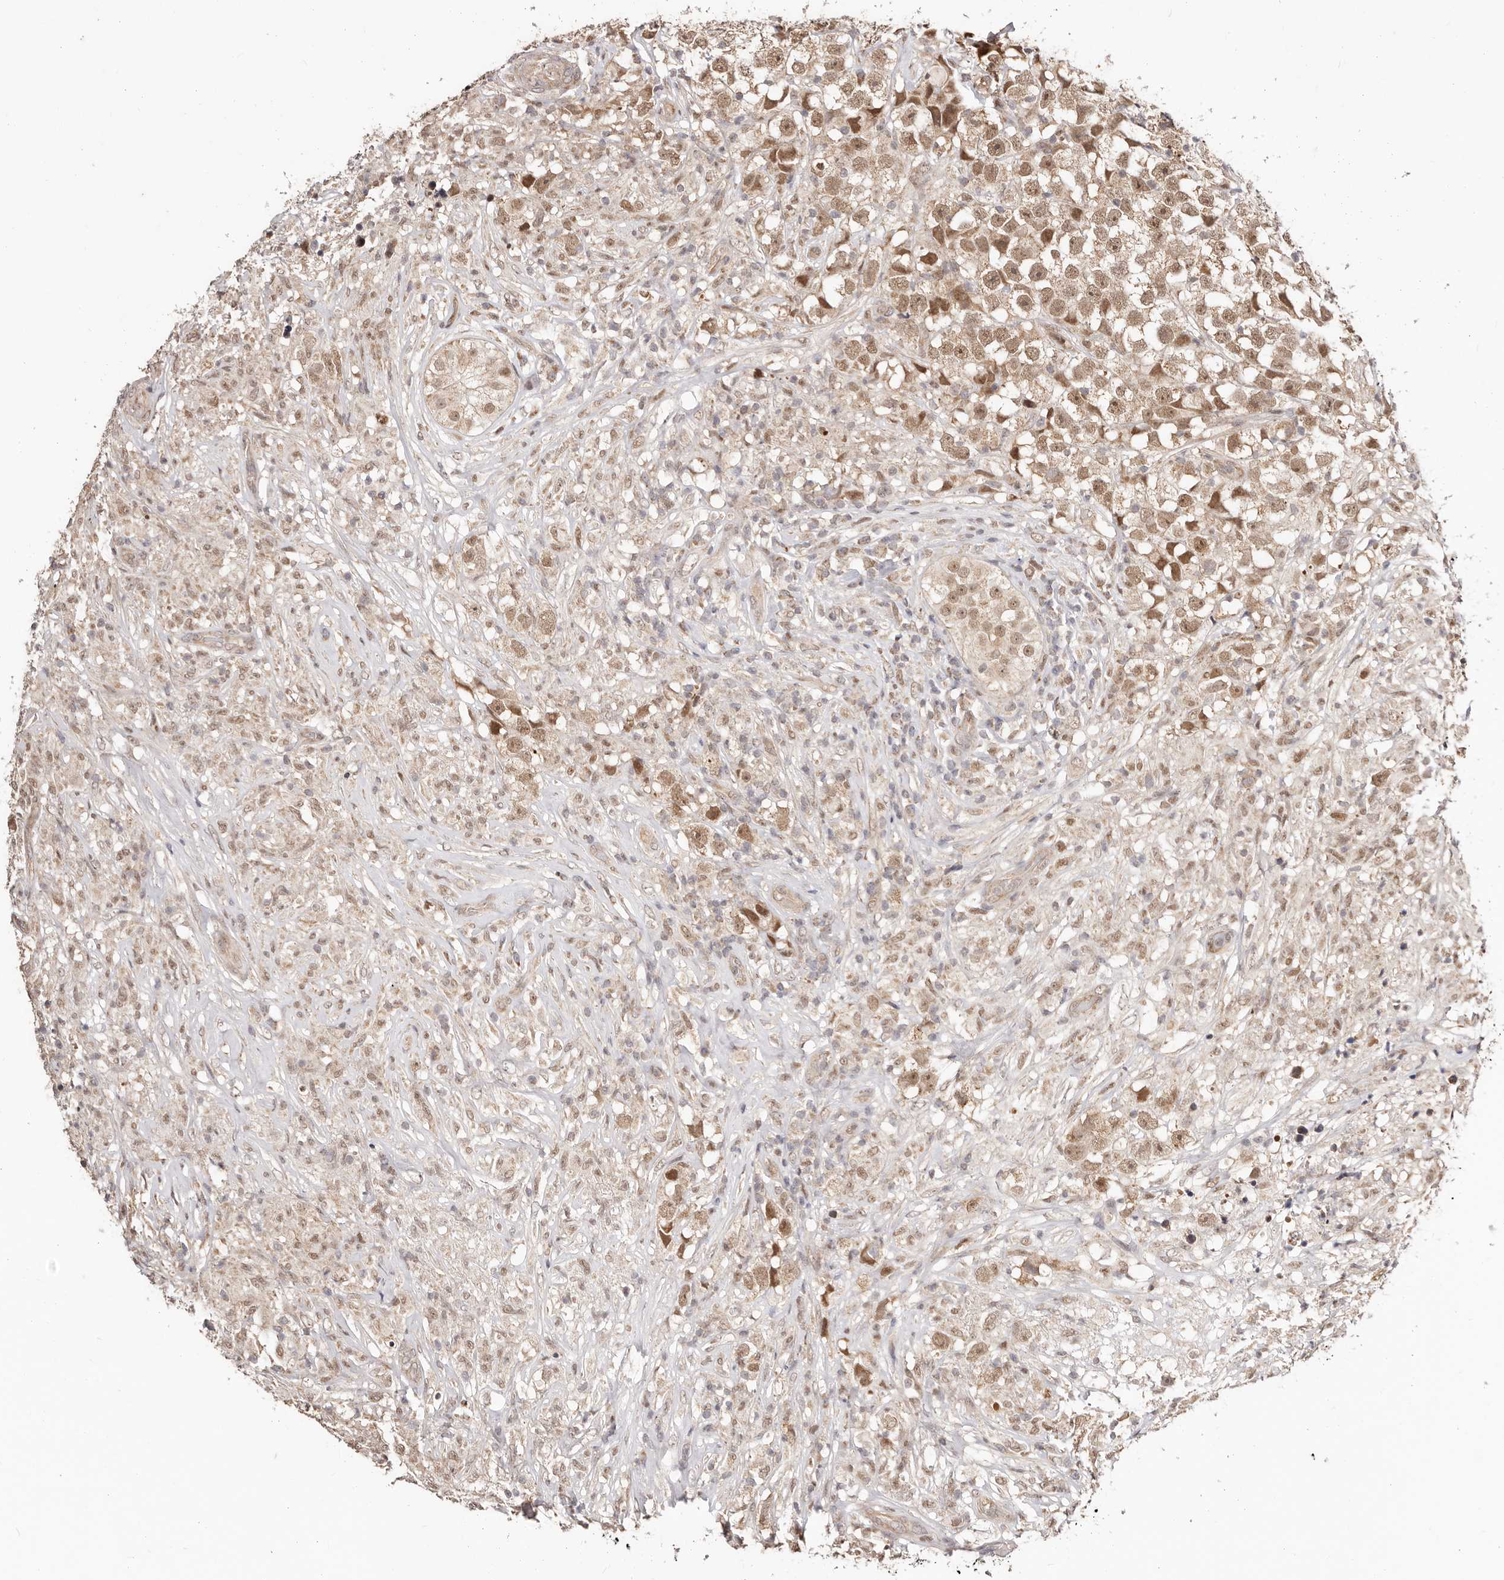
{"staining": {"intensity": "moderate", "quantity": ">75%", "location": "nuclear"}, "tissue": "testis cancer", "cell_type": "Tumor cells", "image_type": "cancer", "snomed": [{"axis": "morphology", "description": "Seminoma, NOS"}, {"axis": "topography", "description": "Testis"}], "caption": "Human seminoma (testis) stained with a brown dye shows moderate nuclear positive positivity in approximately >75% of tumor cells.", "gene": "CTNNBL1", "patient": {"sex": "male", "age": 49}}